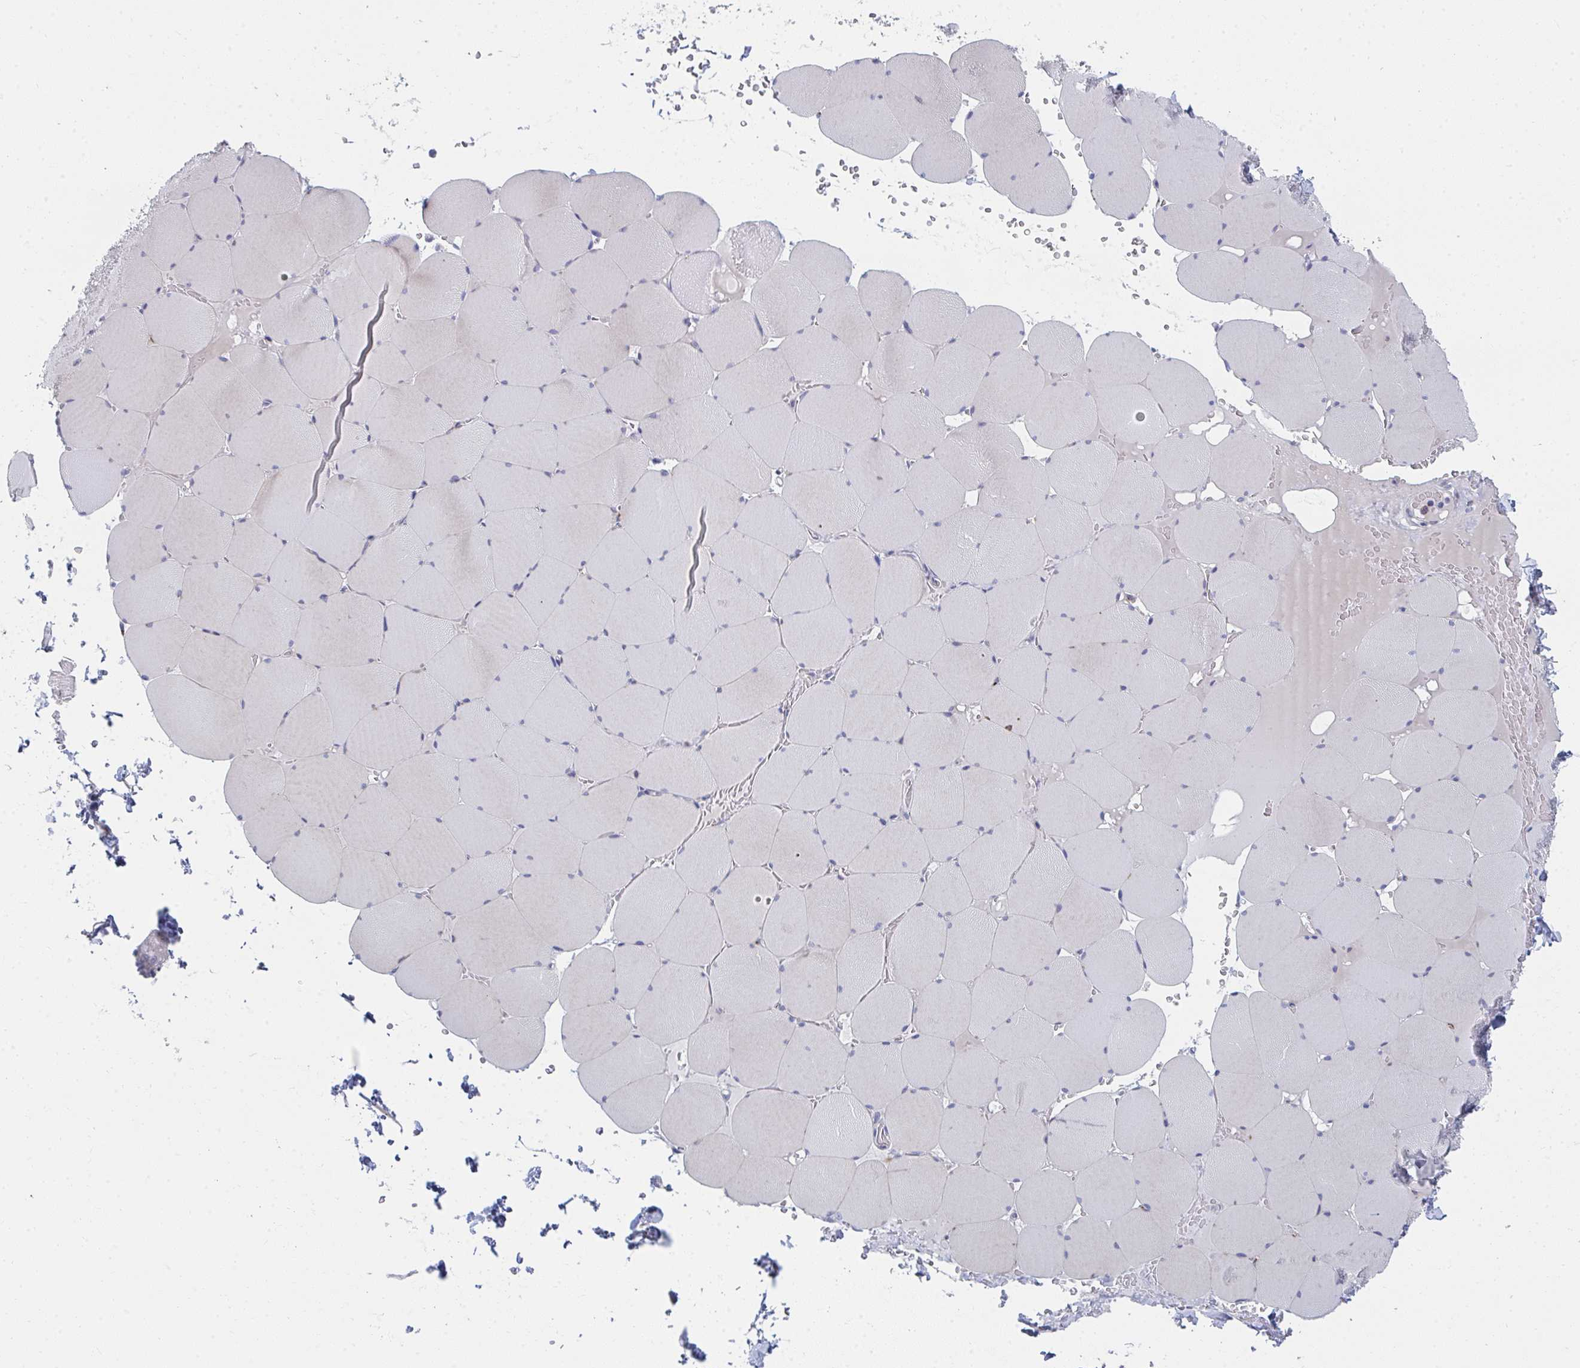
{"staining": {"intensity": "weak", "quantity": "<25%", "location": "cytoplasmic/membranous"}, "tissue": "skeletal muscle", "cell_type": "Myocytes", "image_type": "normal", "snomed": [{"axis": "morphology", "description": "Normal tissue, NOS"}, {"axis": "topography", "description": "Skeletal muscle"}, {"axis": "topography", "description": "Head-Neck"}], "caption": "This is an immunohistochemistry (IHC) image of normal human skeletal muscle. There is no staining in myocytes.", "gene": "PSMG1", "patient": {"sex": "male", "age": 66}}